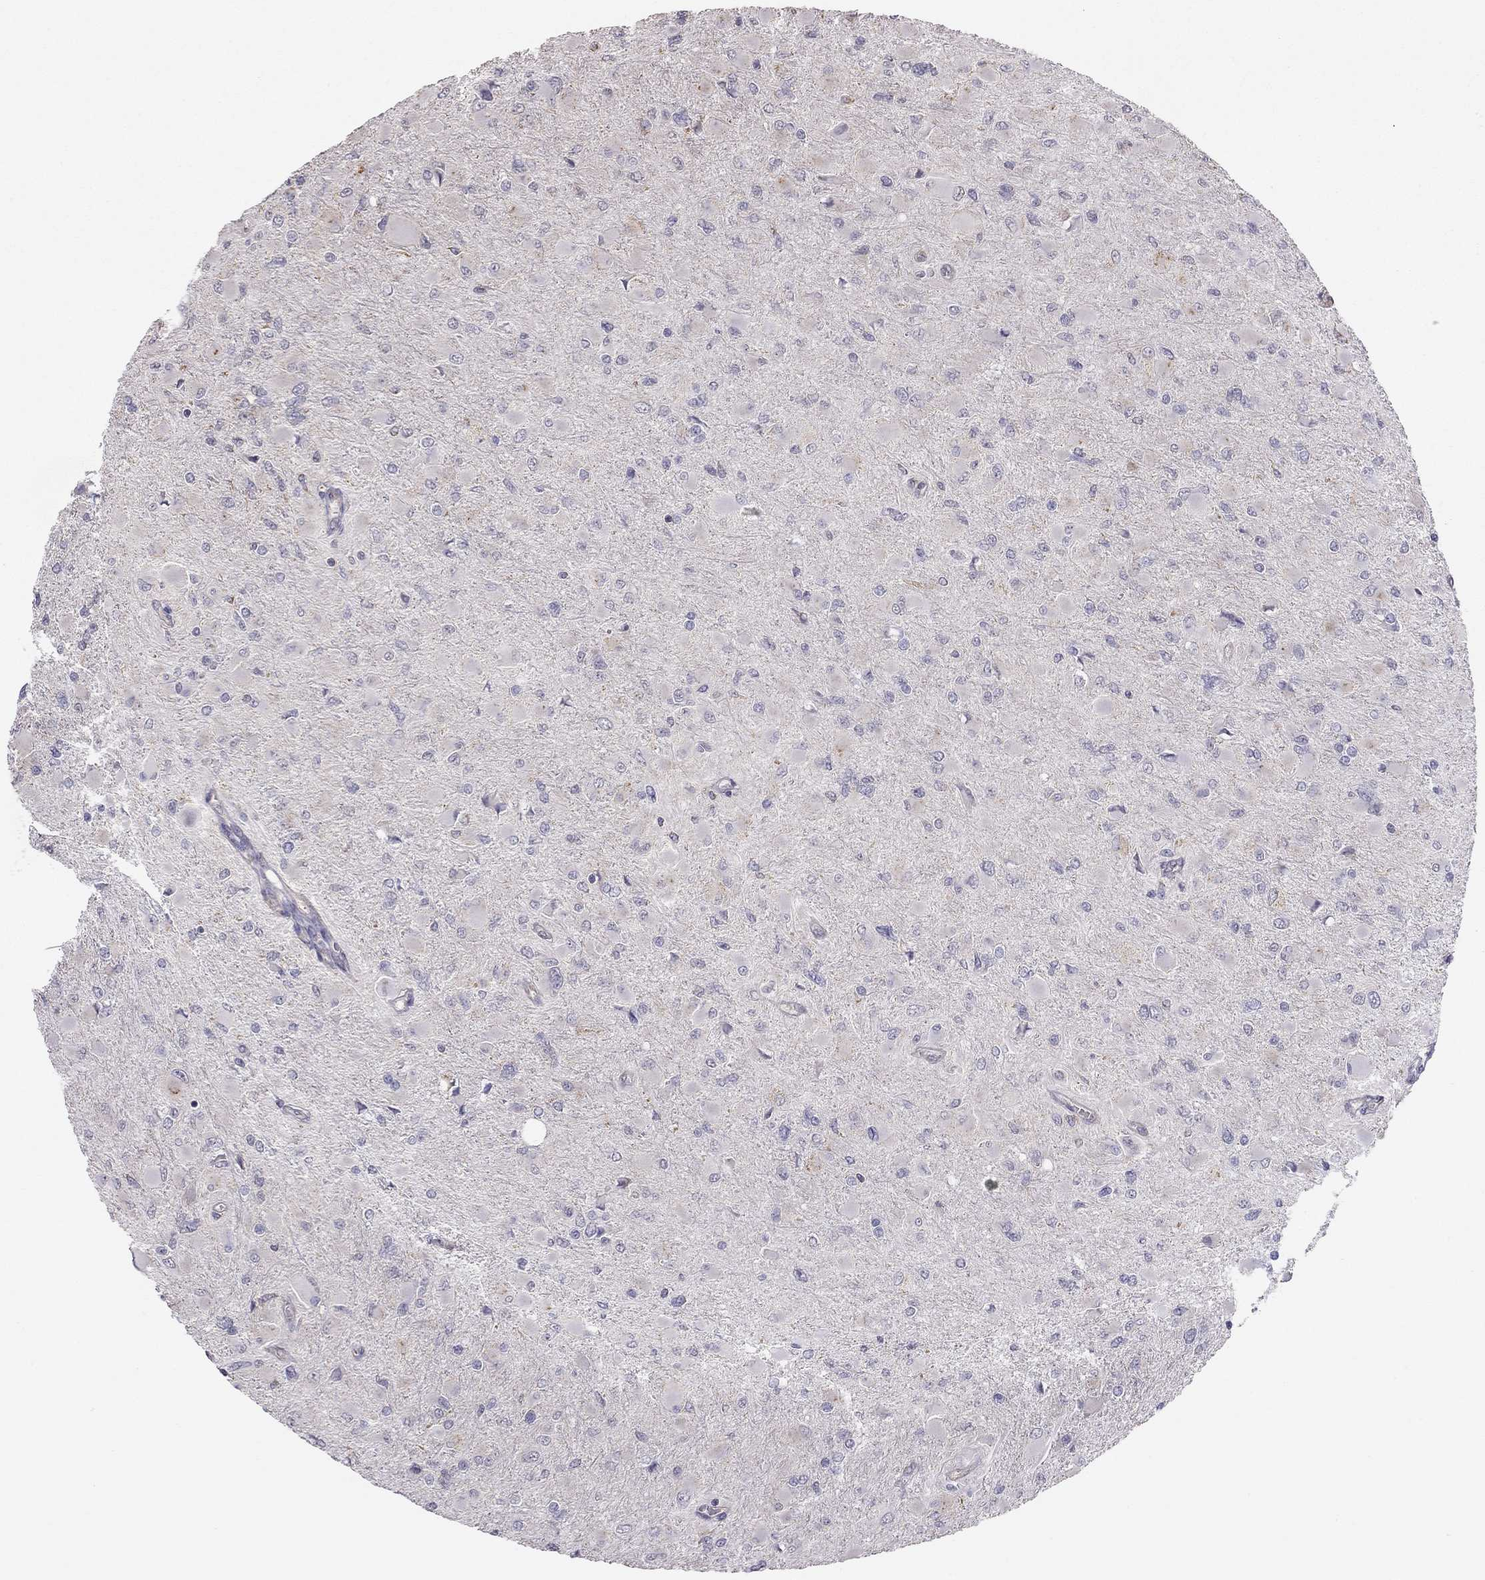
{"staining": {"intensity": "negative", "quantity": "none", "location": "none"}, "tissue": "glioma", "cell_type": "Tumor cells", "image_type": "cancer", "snomed": [{"axis": "morphology", "description": "Glioma, malignant, High grade"}, {"axis": "topography", "description": "Cerebral cortex"}], "caption": "Protein analysis of high-grade glioma (malignant) exhibits no significant staining in tumor cells.", "gene": "LRIT3", "patient": {"sex": "female", "age": 36}}